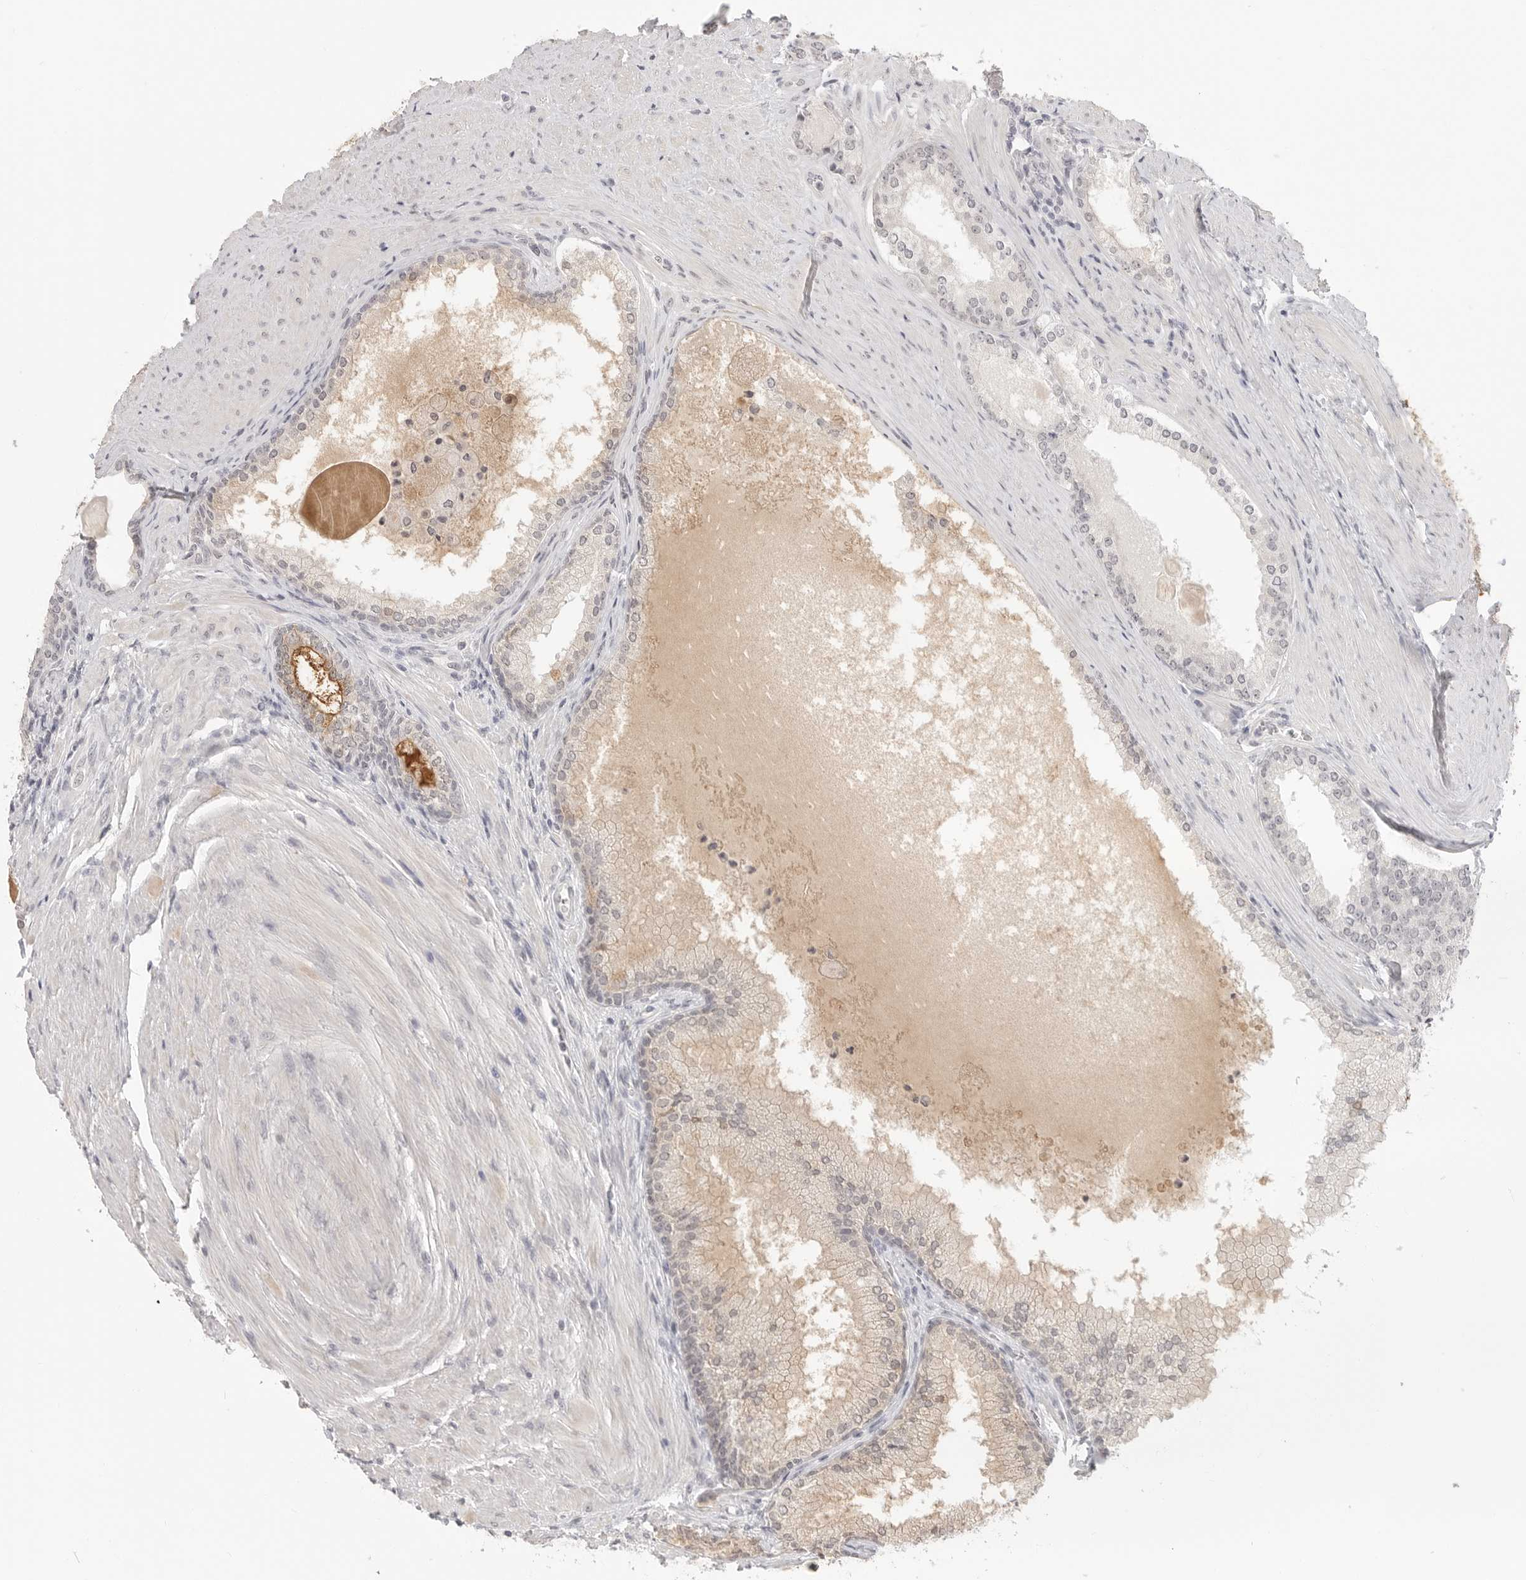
{"staining": {"intensity": "weak", "quantity": "<25%", "location": "nuclear"}, "tissue": "prostate cancer", "cell_type": "Tumor cells", "image_type": "cancer", "snomed": [{"axis": "morphology", "description": "Adenocarcinoma, High grade"}, {"axis": "topography", "description": "Prostate"}], "caption": "There is no significant staining in tumor cells of prostate adenocarcinoma (high-grade).", "gene": "KLK11", "patient": {"sex": "male", "age": 60}}